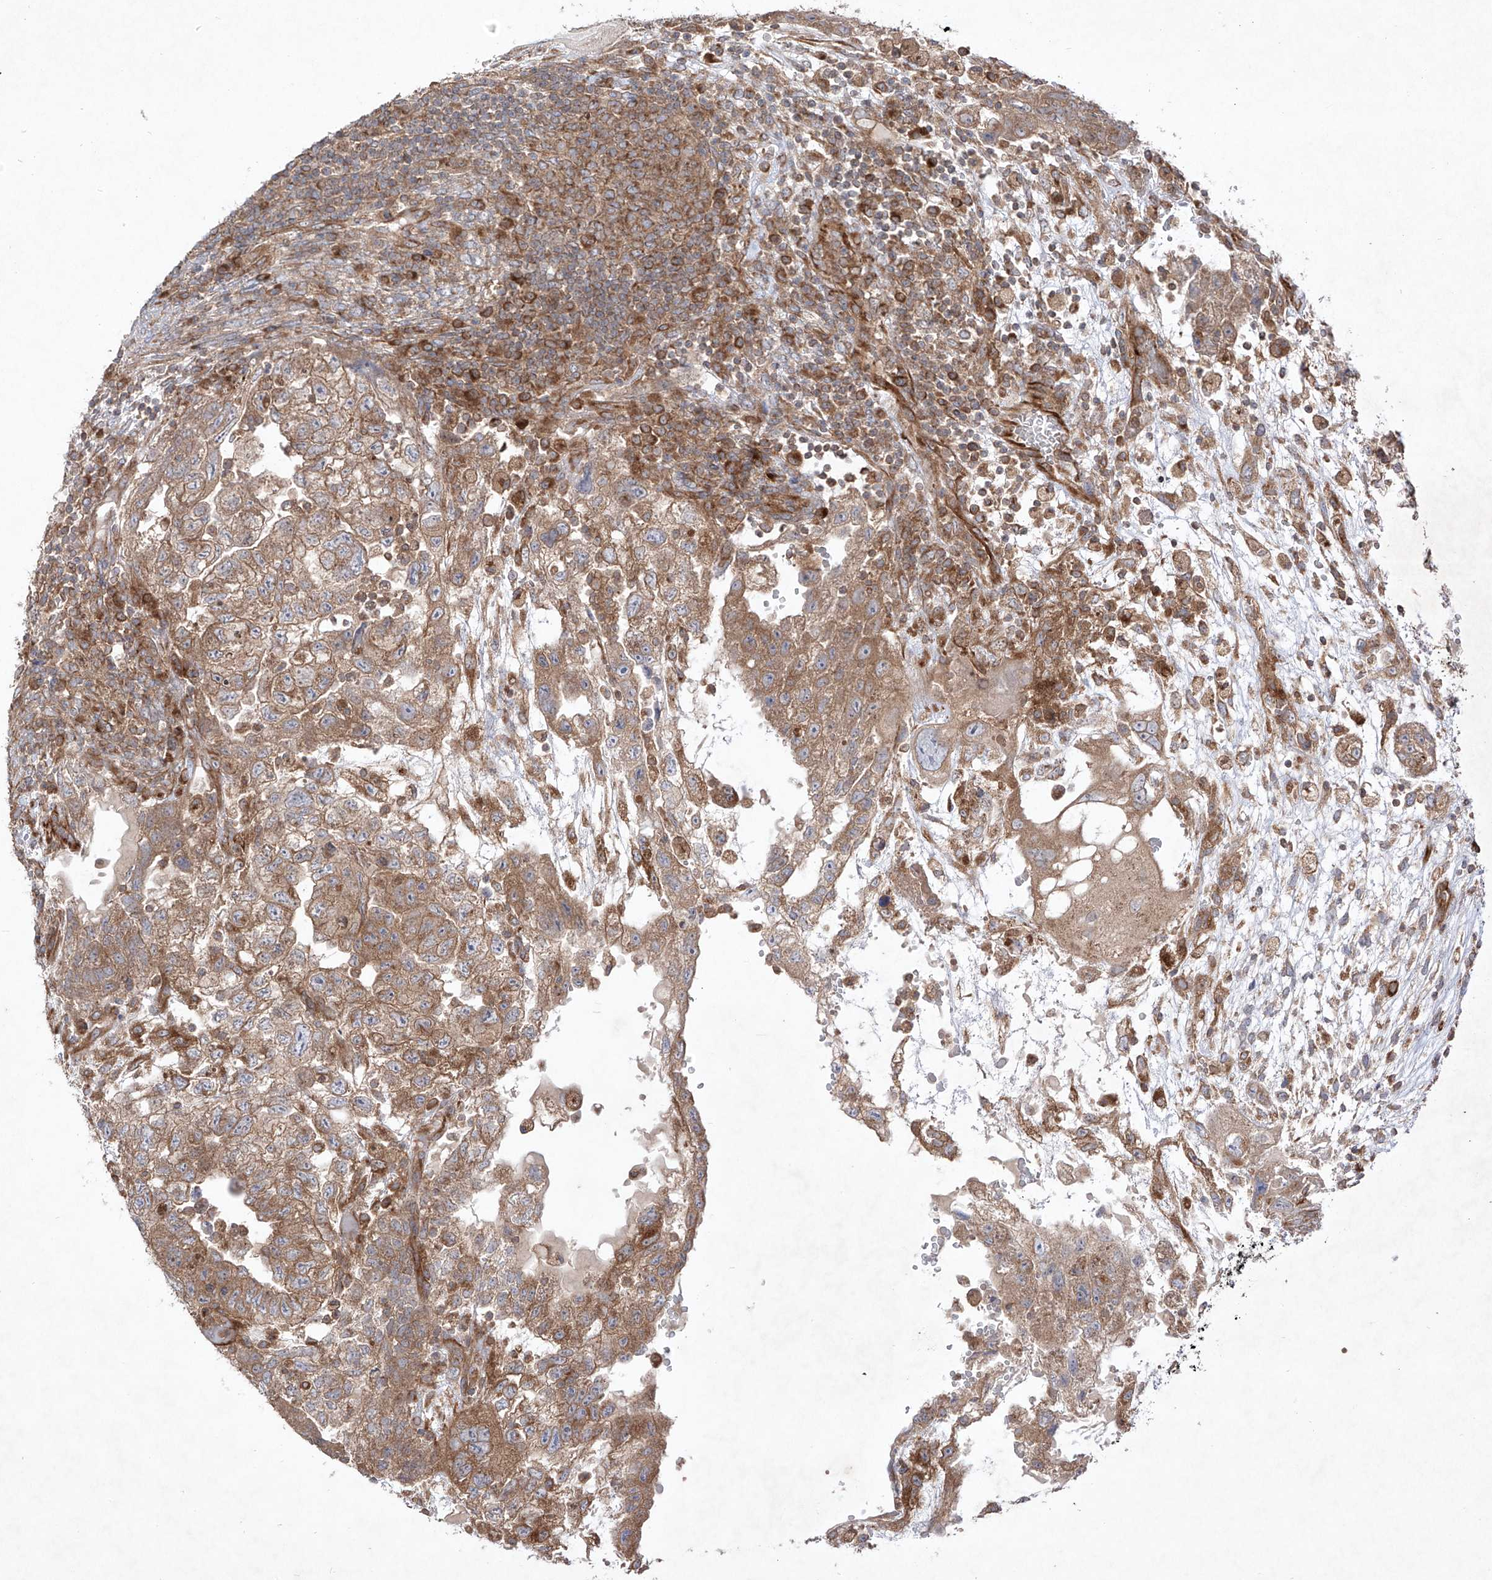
{"staining": {"intensity": "moderate", "quantity": ">75%", "location": "cytoplasmic/membranous"}, "tissue": "testis cancer", "cell_type": "Tumor cells", "image_type": "cancer", "snomed": [{"axis": "morphology", "description": "Carcinoma, Embryonal, NOS"}, {"axis": "topography", "description": "Testis"}], "caption": "Human testis cancer stained with a brown dye shows moderate cytoplasmic/membranous positive staining in about >75% of tumor cells.", "gene": "YKT6", "patient": {"sex": "male", "age": 36}}